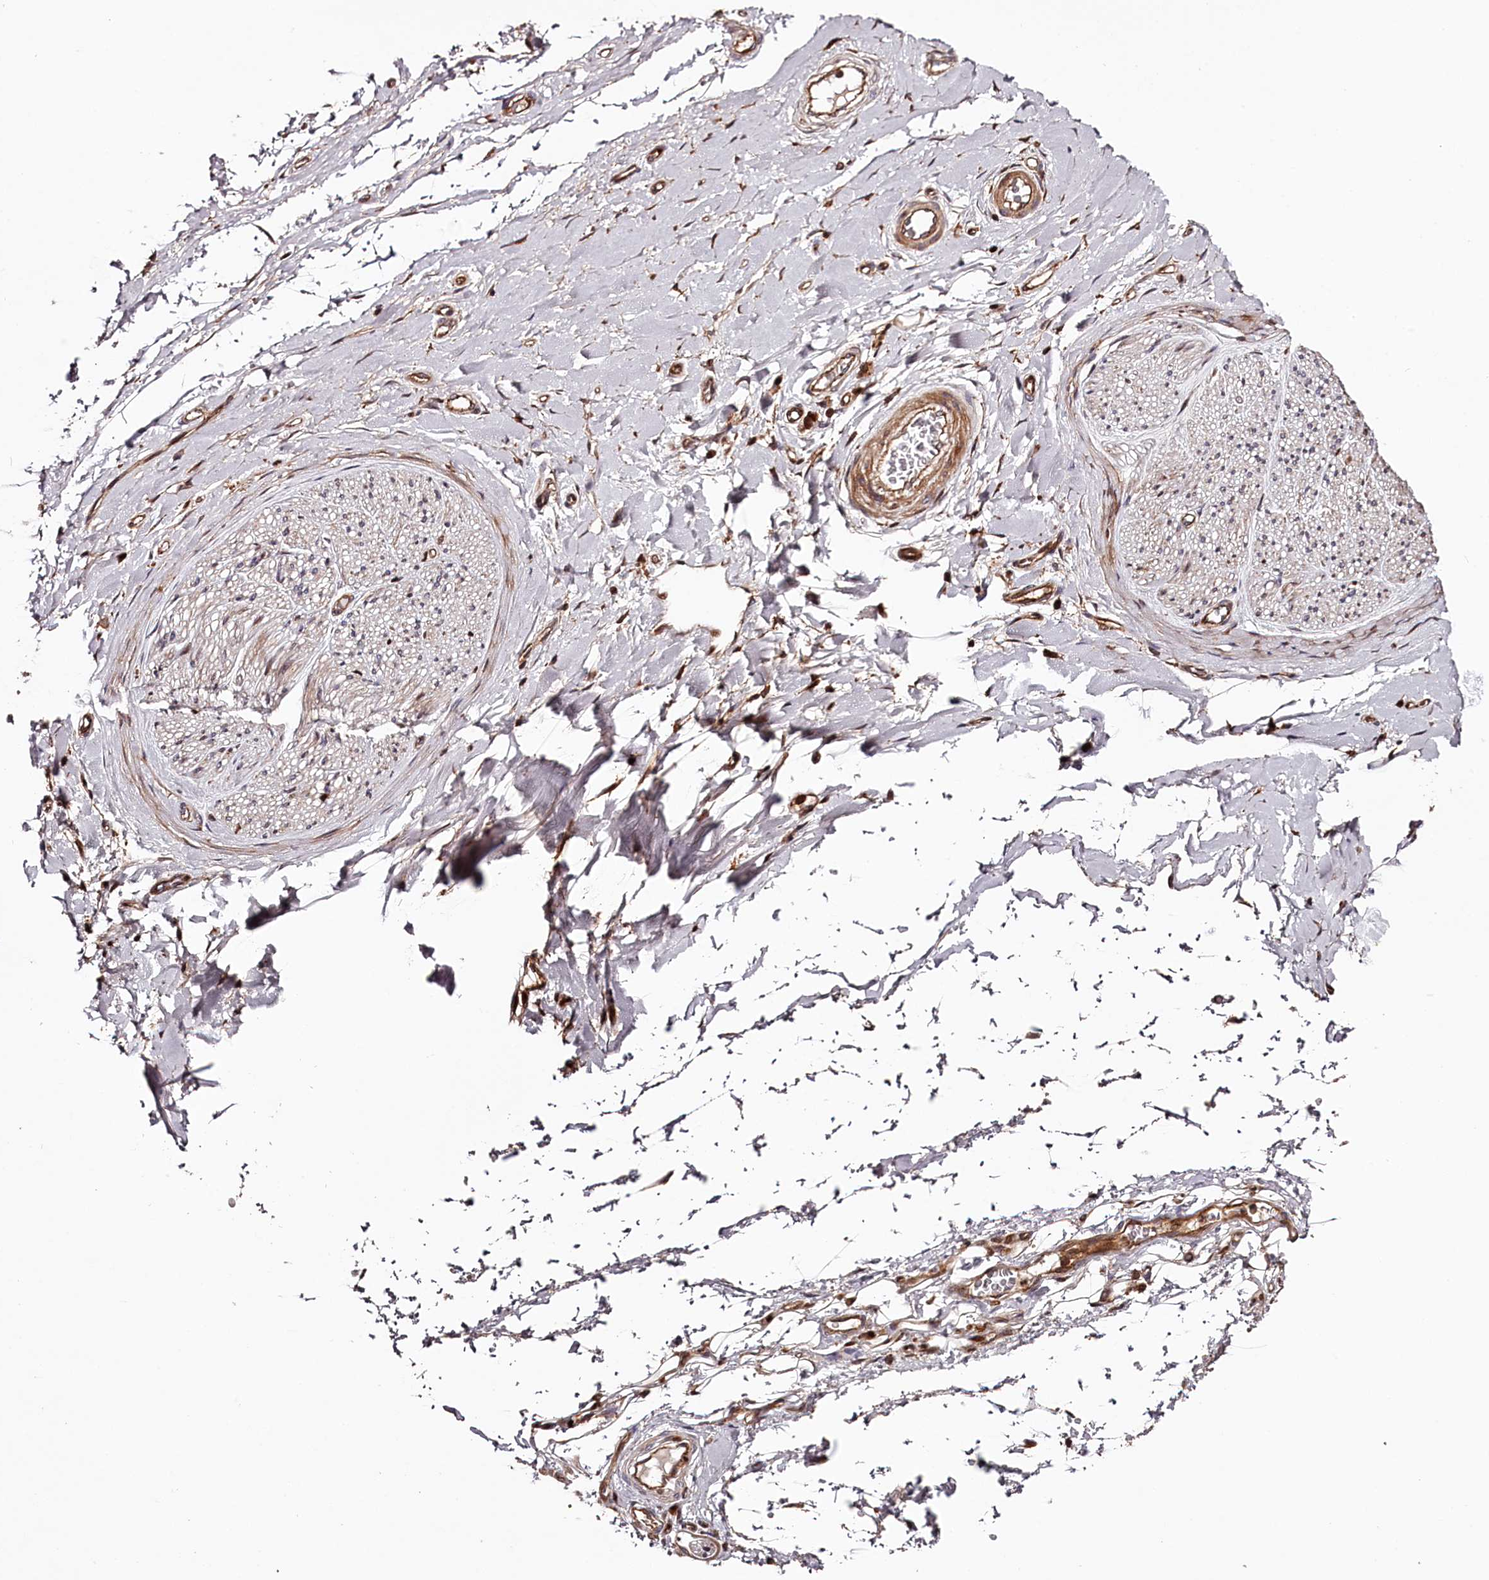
{"staining": {"intensity": "moderate", "quantity": ">75%", "location": "cytoplasmic/membranous"}, "tissue": "adipose tissue", "cell_type": "Adipocytes", "image_type": "normal", "snomed": [{"axis": "morphology", "description": "Normal tissue, NOS"}, {"axis": "morphology", "description": "Adenocarcinoma, NOS"}, {"axis": "topography", "description": "Stomach, upper"}, {"axis": "topography", "description": "Peripheral nerve tissue"}], "caption": "Human adipose tissue stained with a brown dye demonstrates moderate cytoplasmic/membranous positive positivity in approximately >75% of adipocytes.", "gene": "KIF14", "patient": {"sex": "male", "age": 62}}